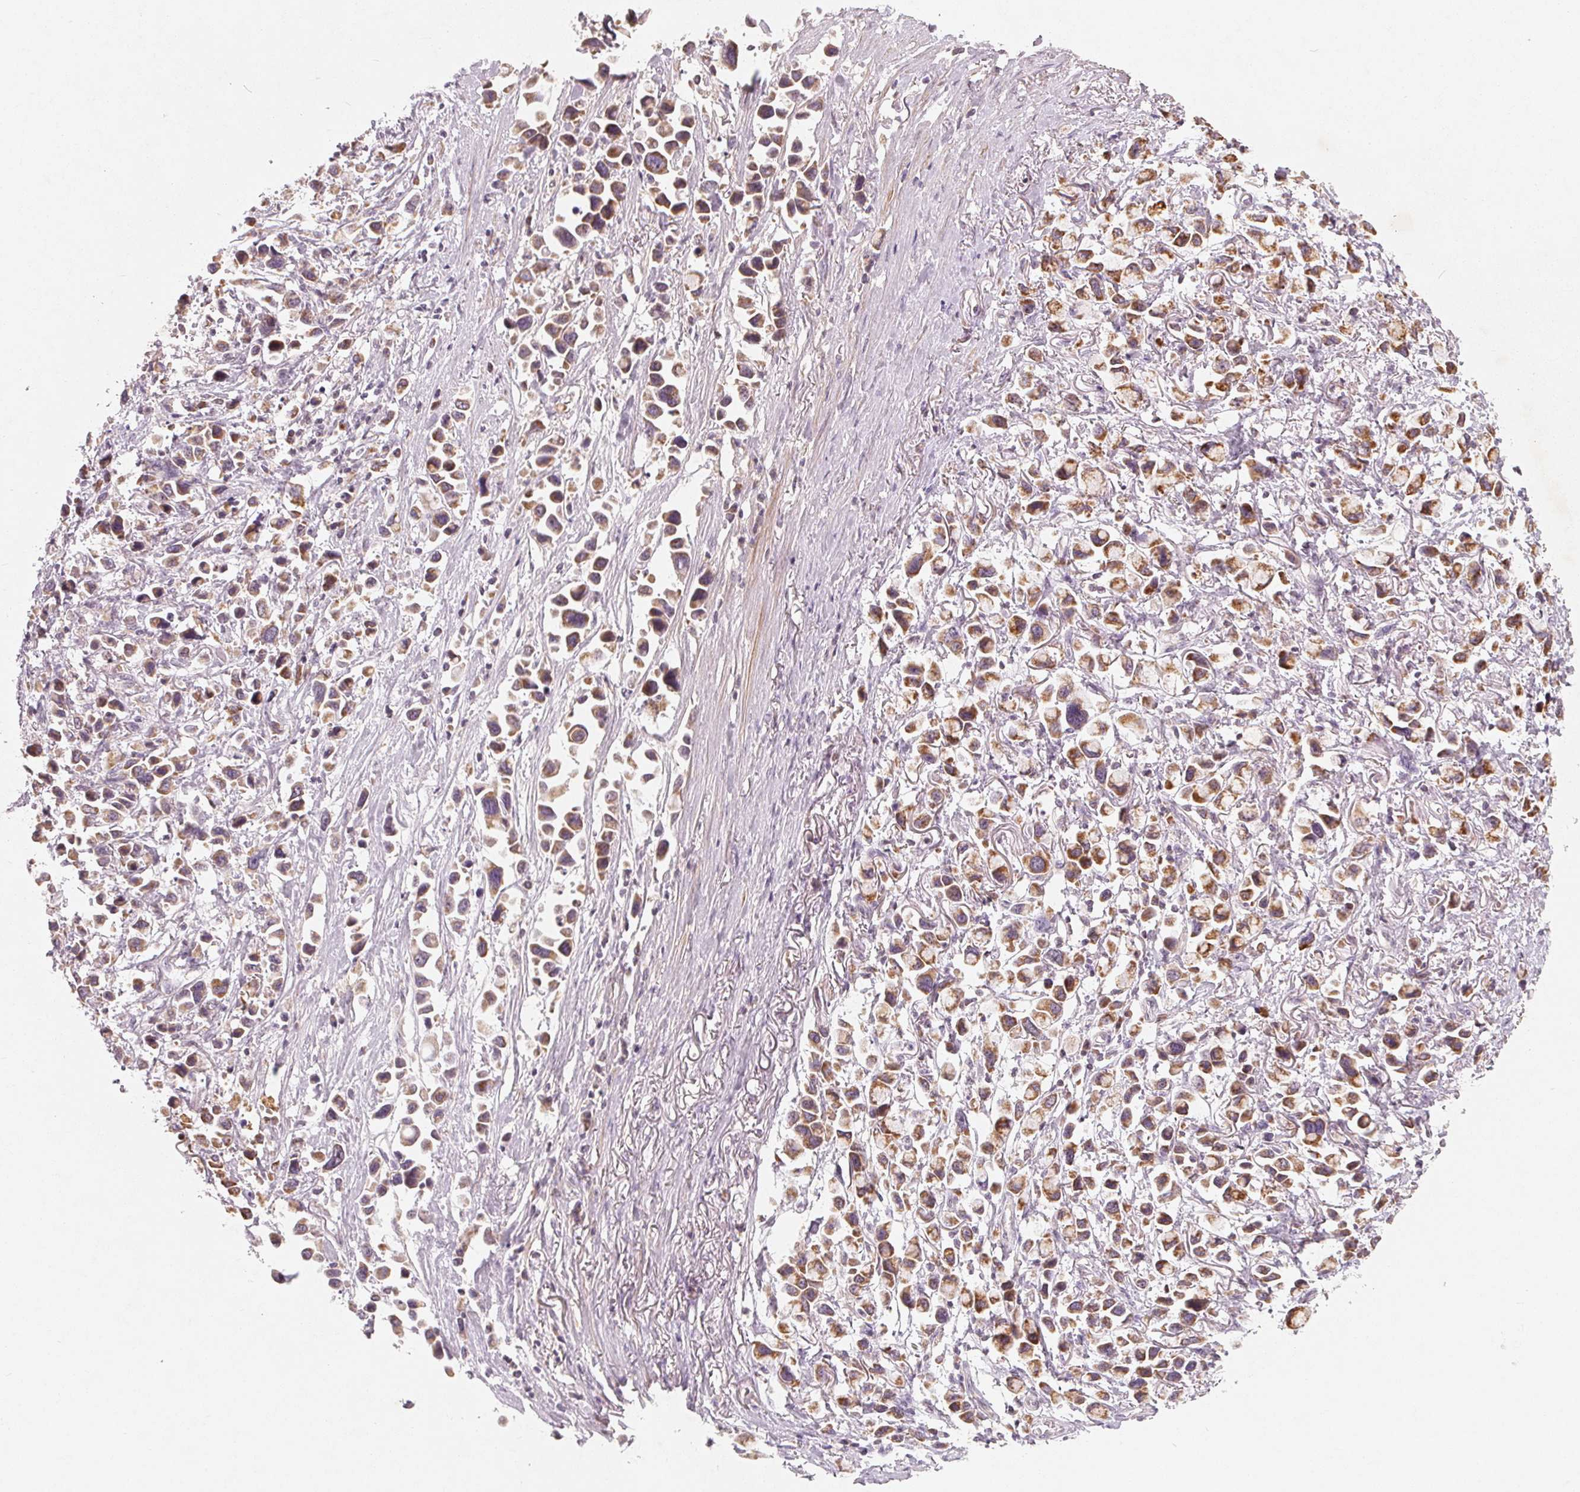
{"staining": {"intensity": "moderate", "quantity": ">75%", "location": "cytoplasmic/membranous"}, "tissue": "stomach cancer", "cell_type": "Tumor cells", "image_type": "cancer", "snomed": [{"axis": "morphology", "description": "Adenocarcinoma, NOS"}, {"axis": "topography", "description": "Stomach"}], "caption": "A histopathology image of stomach cancer stained for a protein reveals moderate cytoplasmic/membranous brown staining in tumor cells.", "gene": "GHITM", "patient": {"sex": "female", "age": 81}}